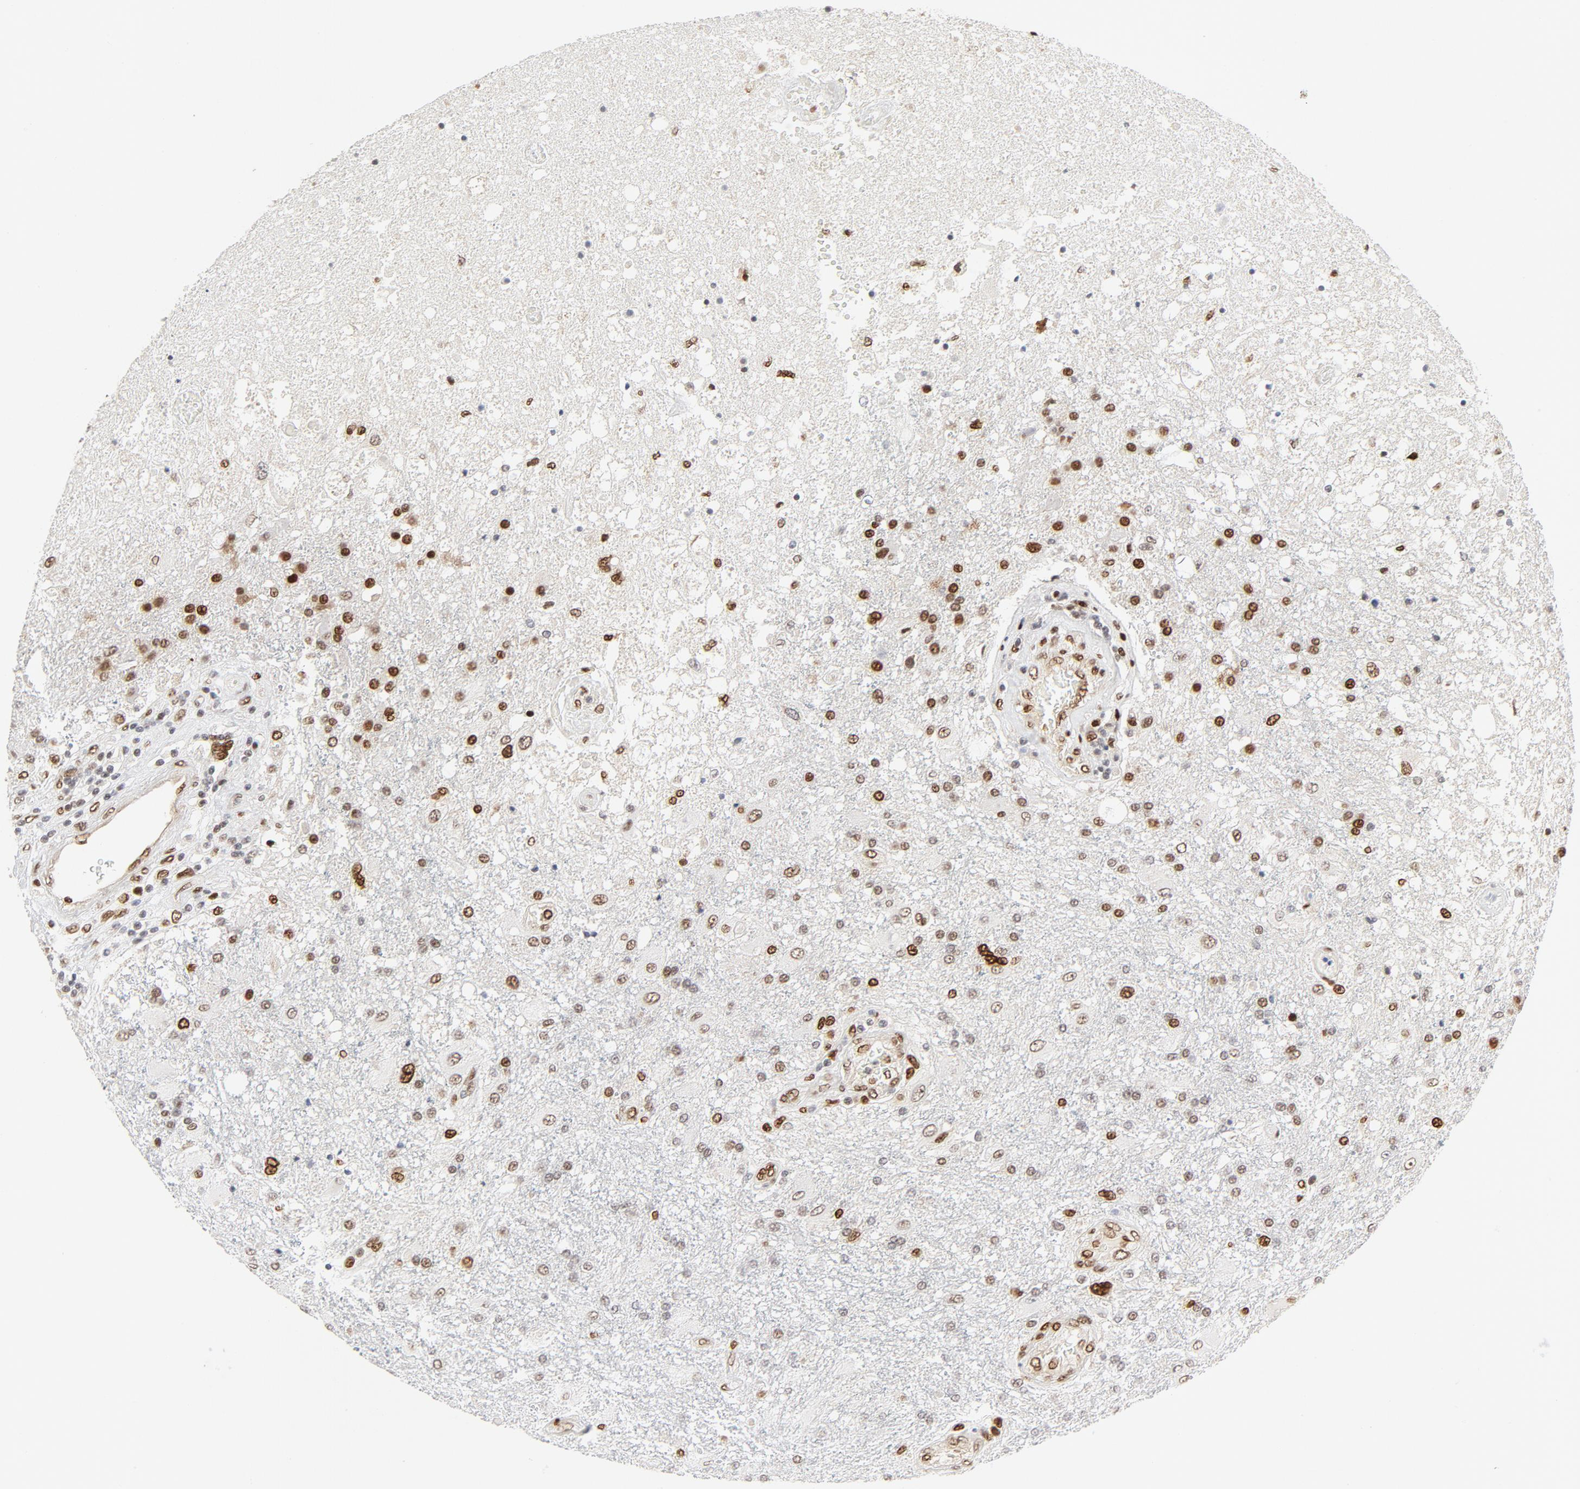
{"staining": {"intensity": "moderate", "quantity": "25%-75%", "location": "nuclear"}, "tissue": "glioma", "cell_type": "Tumor cells", "image_type": "cancer", "snomed": [{"axis": "morphology", "description": "Glioma, malignant, High grade"}, {"axis": "topography", "description": "Cerebral cortex"}], "caption": "A histopathology image of malignant glioma (high-grade) stained for a protein reveals moderate nuclear brown staining in tumor cells. (brown staining indicates protein expression, while blue staining denotes nuclei).", "gene": "MEF2A", "patient": {"sex": "male", "age": 79}}